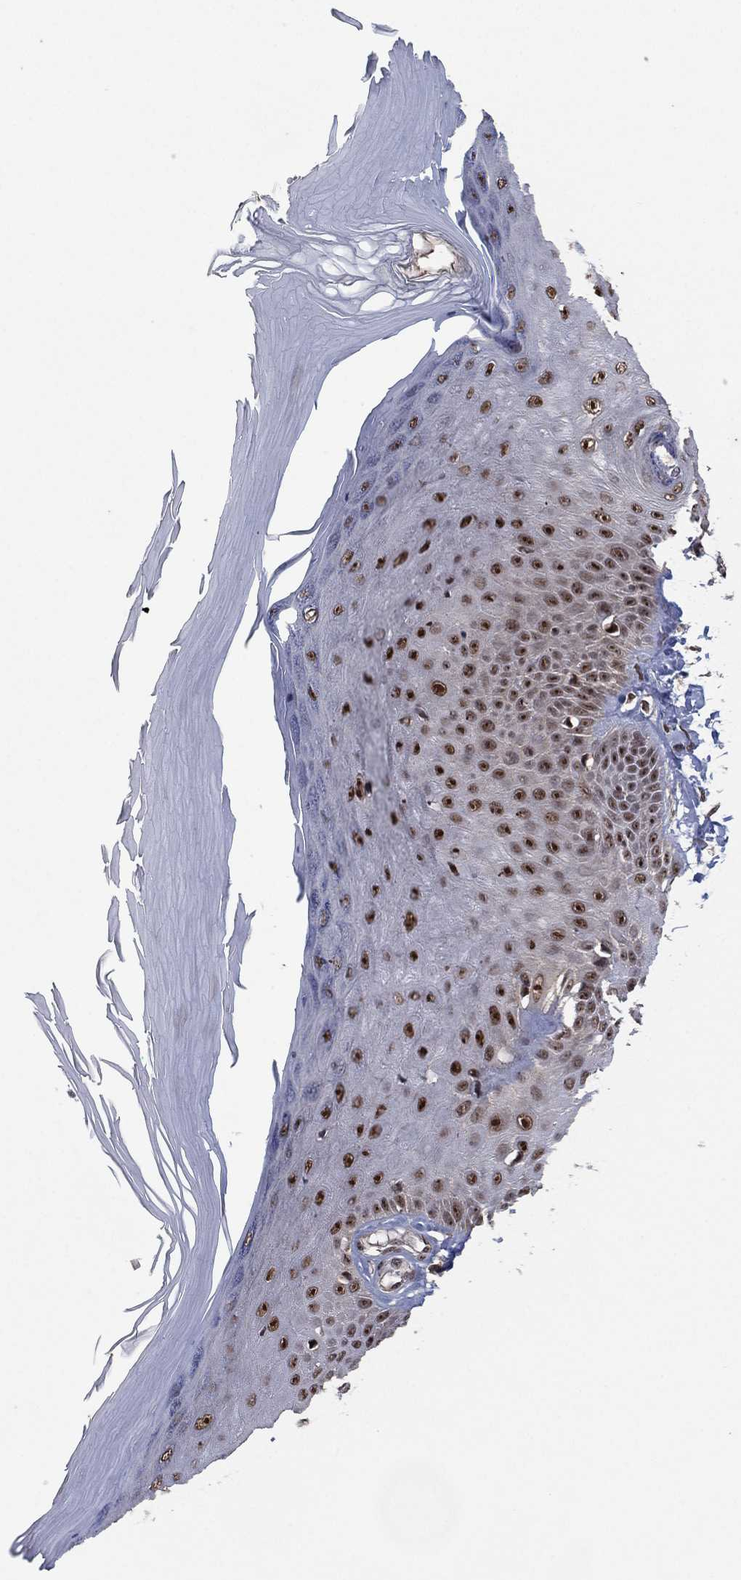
{"staining": {"intensity": "negative", "quantity": "none", "location": "none"}, "tissue": "skin", "cell_type": "Fibroblasts", "image_type": "normal", "snomed": [{"axis": "morphology", "description": "Normal tissue, NOS"}, {"axis": "morphology", "description": "Inflammation, NOS"}, {"axis": "morphology", "description": "Fibrosis, NOS"}, {"axis": "topography", "description": "Skin"}], "caption": "The immunohistochemistry histopathology image has no significant expression in fibroblasts of skin. (Stains: DAB (3,3'-diaminobenzidine) immunohistochemistry with hematoxylin counter stain, Microscopy: brightfield microscopy at high magnification).", "gene": "NELFCD", "patient": {"sex": "male", "age": 71}}